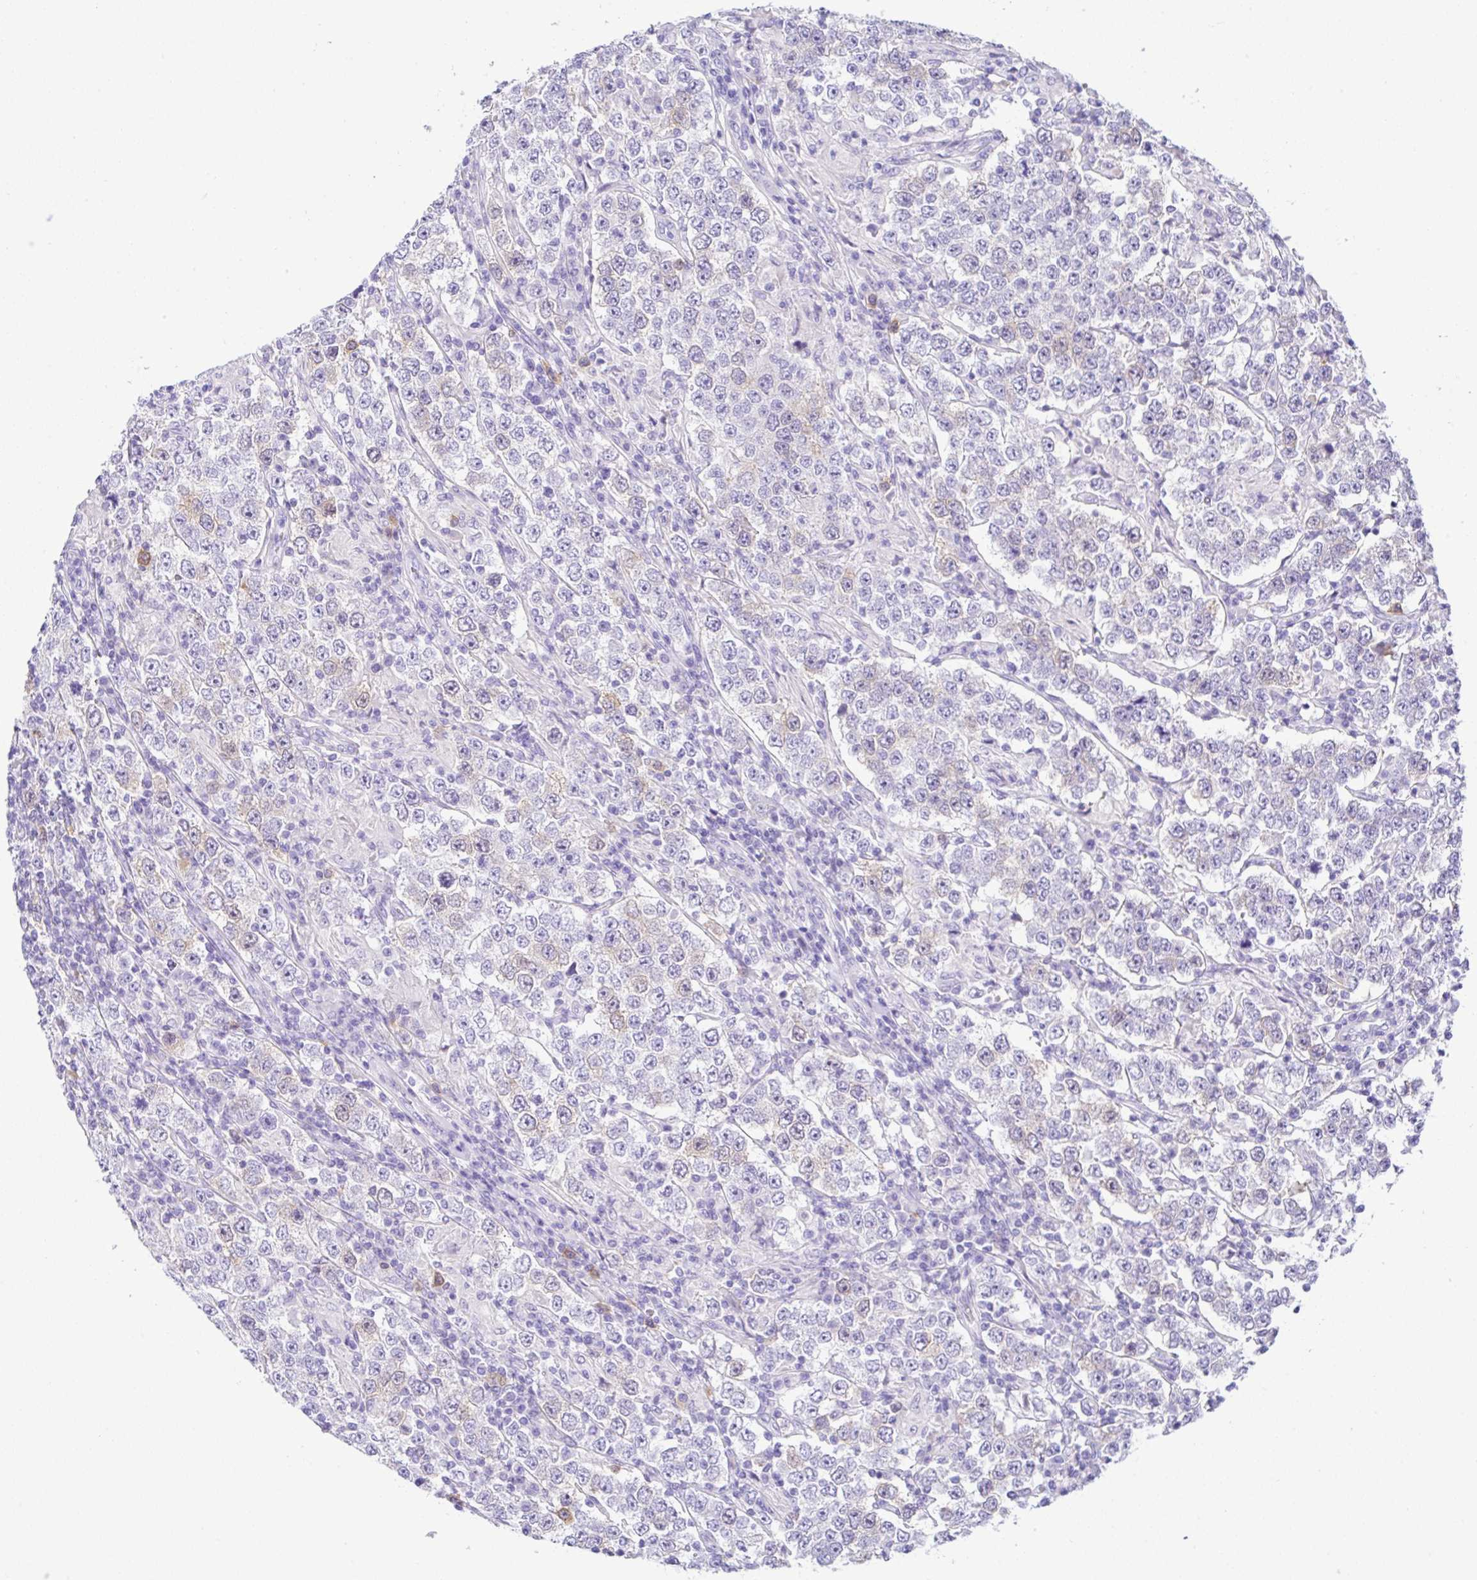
{"staining": {"intensity": "negative", "quantity": "none", "location": "none"}, "tissue": "testis cancer", "cell_type": "Tumor cells", "image_type": "cancer", "snomed": [{"axis": "morphology", "description": "Normal tissue, NOS"}, {"axis": "morphology", "description": "Urothelial carcinoma, High grade"}, {"axis": "morphology", "description": "Seminoma, NOS"}, {"axis": "morphology", "description": "Carcinoma, Embryonal, NOS"}, {"axis": "topography", "description": "Urinary bladder"}, {"axis": "topography", "description": "Testis"}], "caption": "Histopathology image shows no significant protein positivity in tumor cells of testis cancer (high-grade urothelial carcinoma).", "gene": "RRM2", "patient": {"sex": "male", "age": 41}}